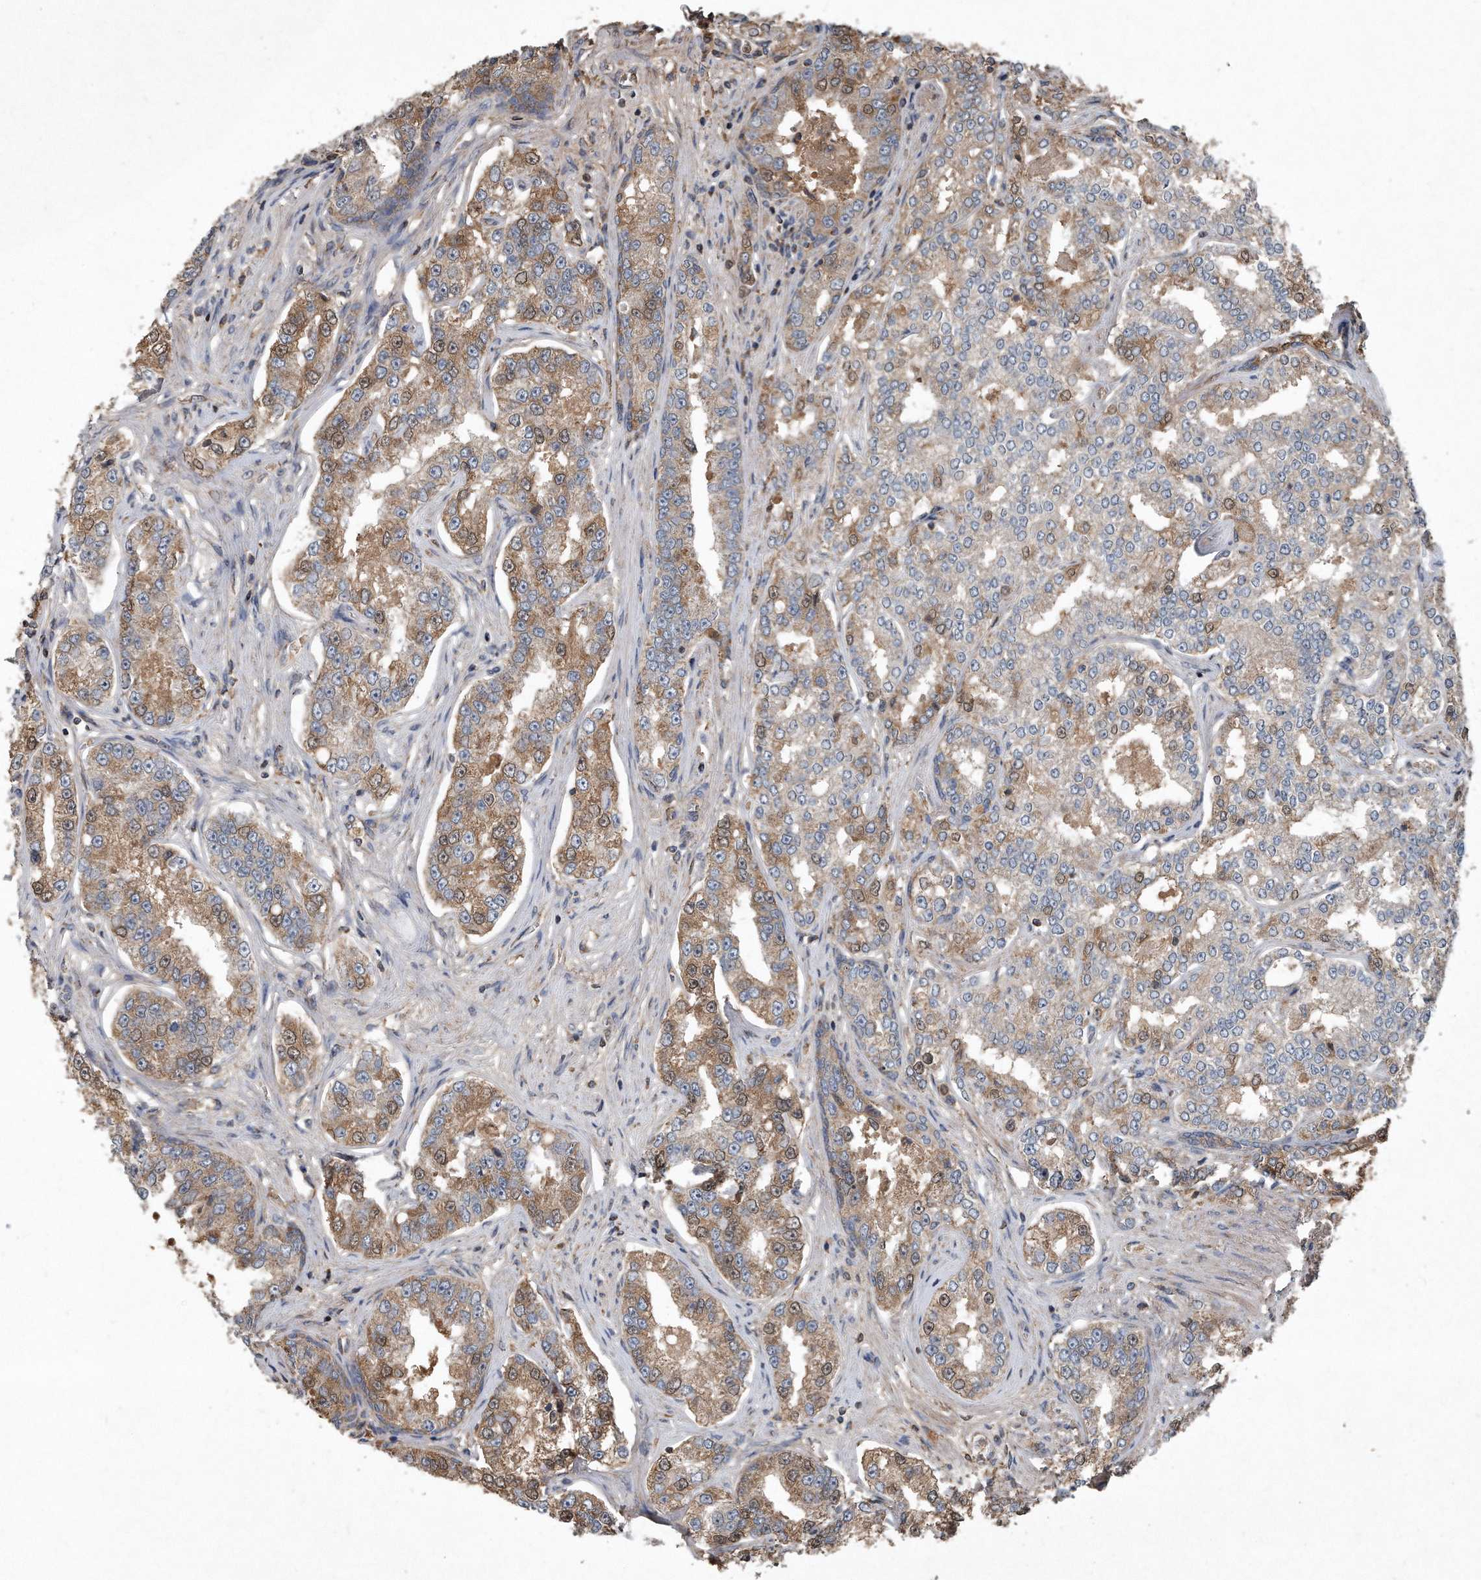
{"staining": {"intensity": "moderate", "quantity": "25%-75%", "location": "cytoplasmic/membranous,nuclear"}, "tissue": "prostate cancer", "cell_type": "Tumor cells", "image_type": "cancer", "snomed": [{"axis": "morphology", "description": "Normal tissue, NOS"}, {"axis": "morphology", "description": "Adenocarcinoma, High grade"}, {"axis": "topography", "description": "Prostate"}], "caption": "Prostate adenocarcinoma (high-grade) stained for a protein reveals moderate cytoplasmic/membranous and nuclear positivity in tumor cells.", "gene": "SDHA", "patient": {"sex": "male", "age": 83}}